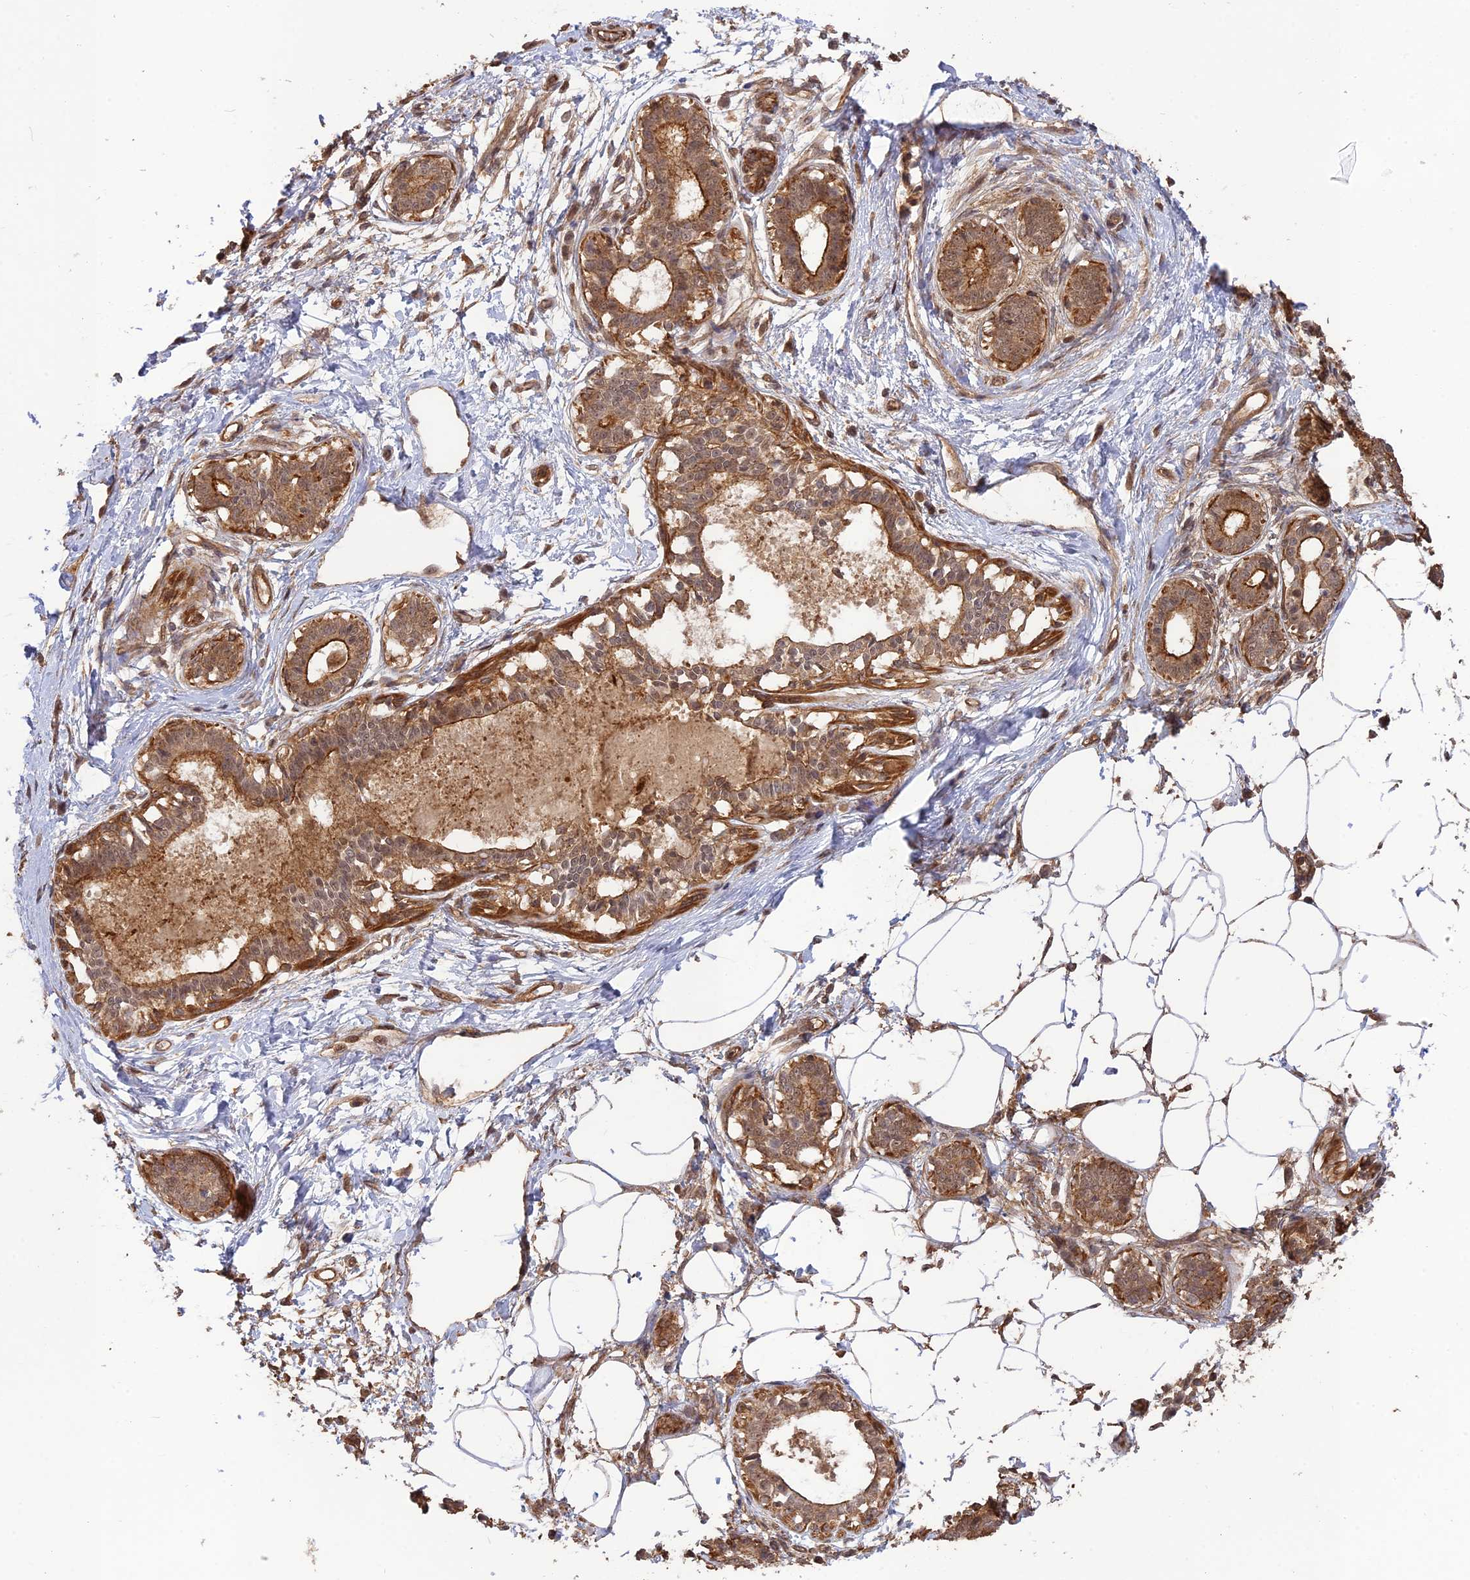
{"staining": {"intensity": "negative", "quantity": "none", "location": "none"}, "tissue": "breast", "cell_type": "Adipocytes", "image_type": "normal", "snomed": [{"axis": "morphology", "description": "Normal tissue, NOS"}, {"axis": "topography", "description": "Breast"}], "caption": "High power microscopy photomicrograph of an immunohistochemistry micrograph of normal breast, revealing no significant expression in adipocytes. (DAB (3,3'-diaminobenzidine) immunohistochemistry (IHC), high magnification).", "gene": "CCDC174", "patient": {"sex": "female", "age": 45}}